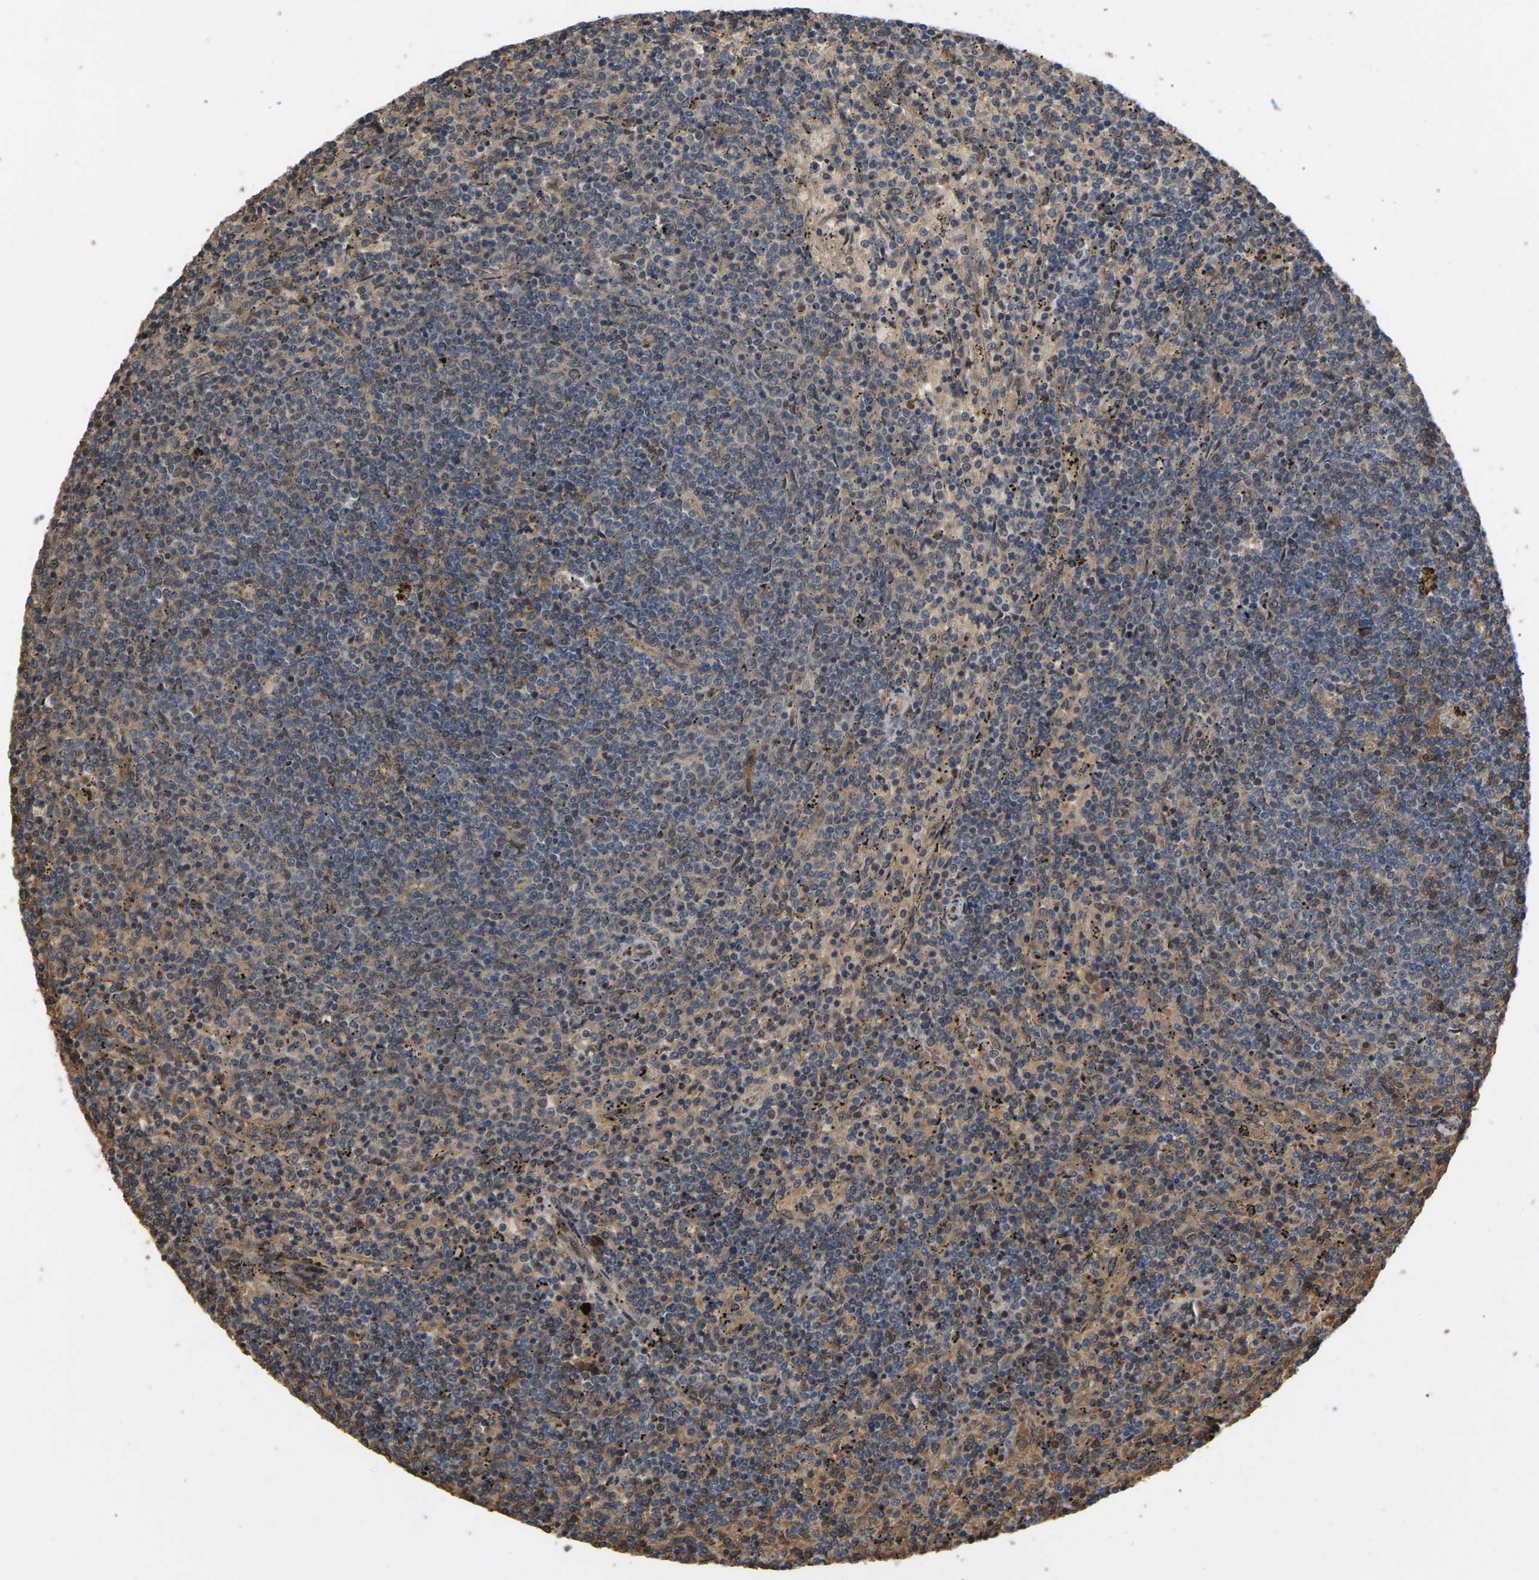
{"staining": {"intensity": "negative", "quantity": "none", "location": "none"}, "tissue": "lymphoma", "cell_type": "Tumor cells", "image_type": "cancer", "snomed": [{"axis": "morphology", "description": "Malignant lymphoma, non-Hodgkin's type, Low grade"}, {"axis": "topography", "description": "Spleen"}], "caption": "IHC image of malignant lymphoma, non-Hodgkin's type (low-grade) stained for a protein (brown), which exhibits no positivity in tumor cells. (Brightfield microscopy of DAB (3,3'-diaminobenzidine) immunohistochemistry at high magnification).", "gene": "LIMK2", "patient": {"sex": "female", "age": 50}}